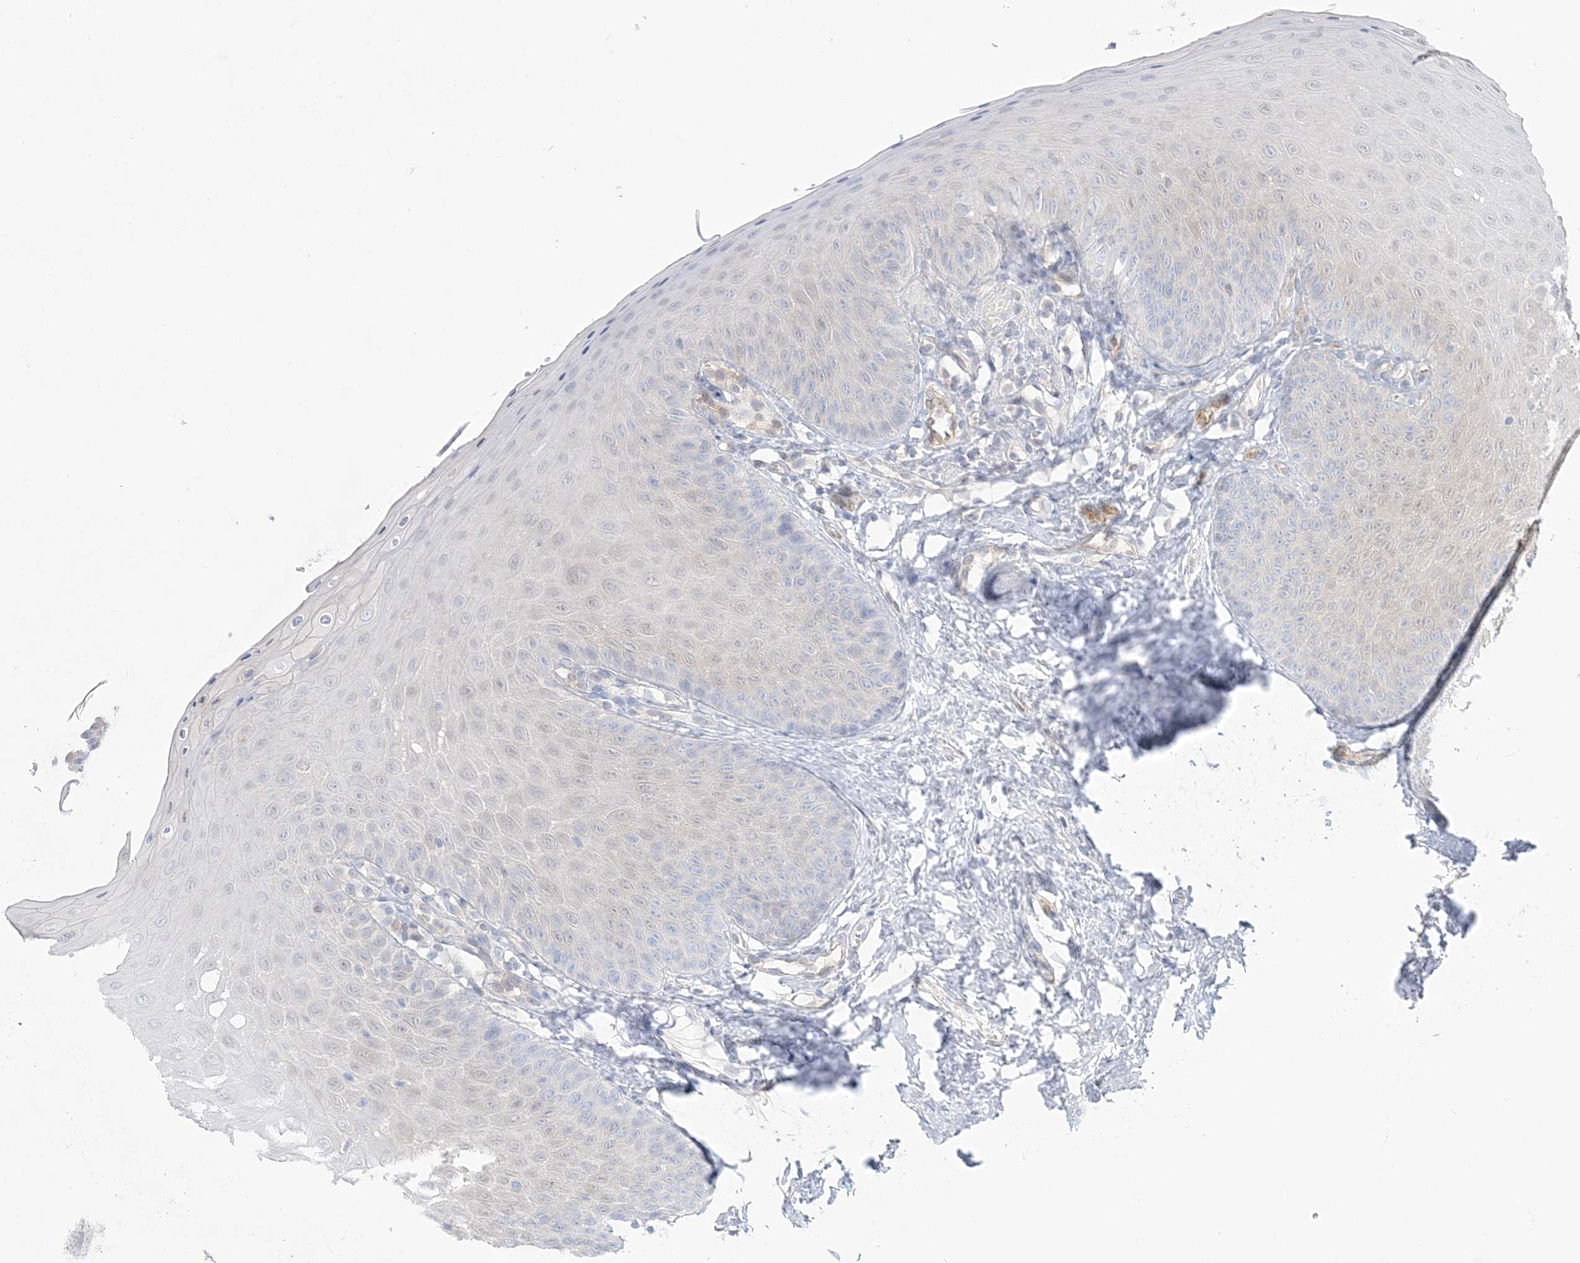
{"staining": {"intensity": "moderate", "quantity": "25%-75%", "location": "cytoplasmic/membranous,nuclear"}, "tissue": "oral mucosa", "cell_type": "Squamous epithelial cells", "image_type": "normal", "snomed": [{"axis": "morphology", "description": "Normal tissue, NOS"}, {"axis": "topography", "description": "Oral tissue"}], "caption": "The micrograph demonstrates a brown stain indicating the presence of a protein in the cytoplasmic/membranous,nuclear of squamous epithelial cells in oral mucosa. (IHC, brightfield microscopy, high magnification).", "gene": "INPP1", "patient": {"sex": "female", "age": 68}}